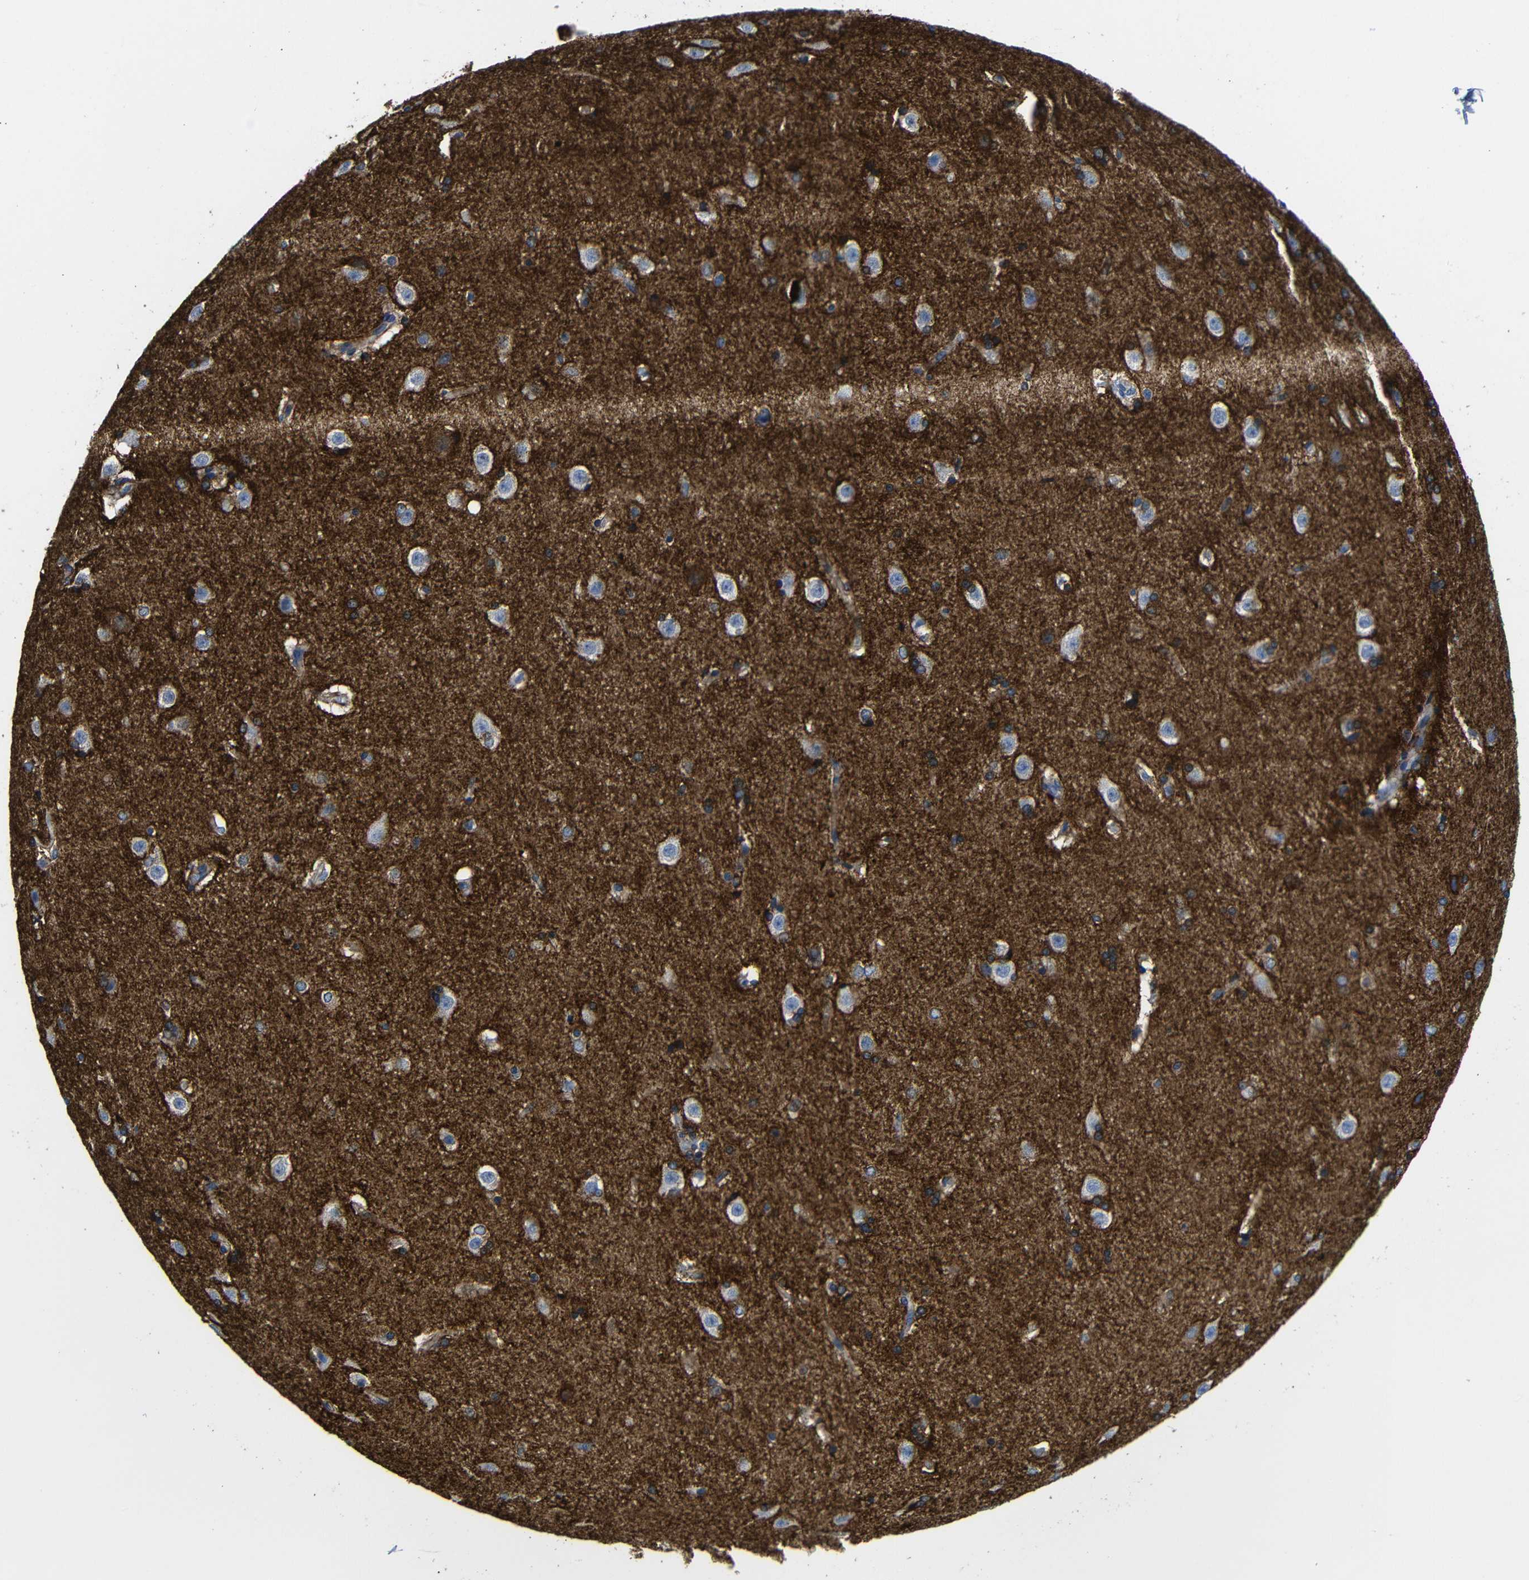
{"staining": {"intensity": "moderate", "quantity": "<25%", "location": "cytoplasmic/membranous"}, "tissue": "caudate", "cell_type": "Glial cells", "image_type": "normal", "snomed": [{"axis": "morphology", "description": "Normal tissue, NOS"}, {"axis": "topography", "description": "Lateral ventricle wall"}], "caption": "Glial cells display low levels of moderate cytoplasmic/membranous positivity in approximately <25% of cells in unremarkable caudate.", "gene": "LRIG1", "patient": {"sex": "female", "age": 19}}